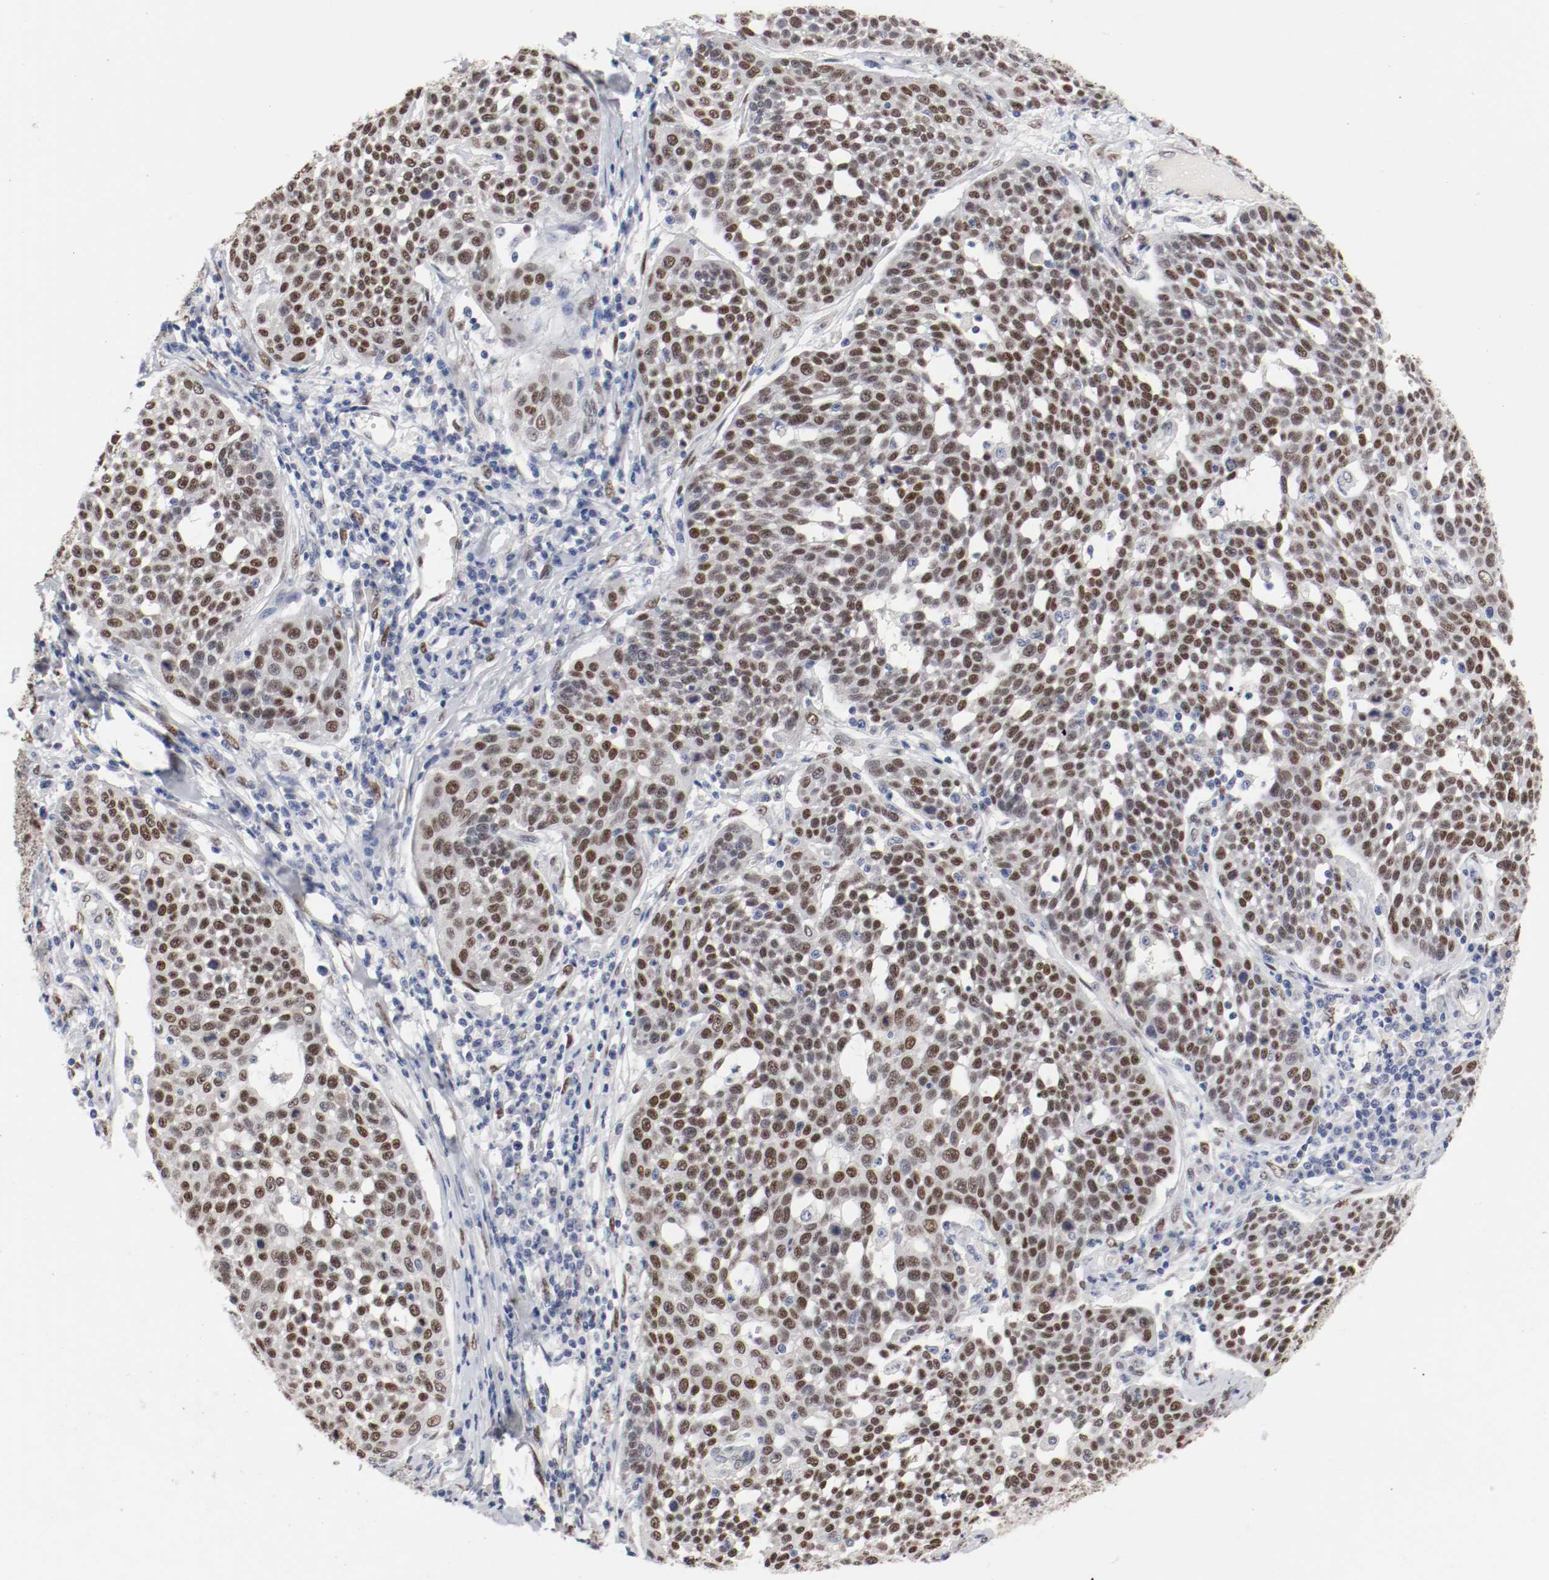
{"staining": {"intensity": "strong", "quantity": ">75%", "location": "nuclear"}, "tissue": "cervical cancer", "cell_type": "Tumor cells", "image_type": "cancer", "snomed": [{"axis": "morphology", "description": "Squamous cell carcinoma, NOS"}, {"axis": "topography", "description": "Cervix"}], "caption": "An image showing strong nuclear expression in about >75% of tumor cells in cervical squamous cell carcinoma, as visualized by brown immunohistochemical staining.", "gene": "FOSL2", "patient": {"sex": "female", "age": 34}}